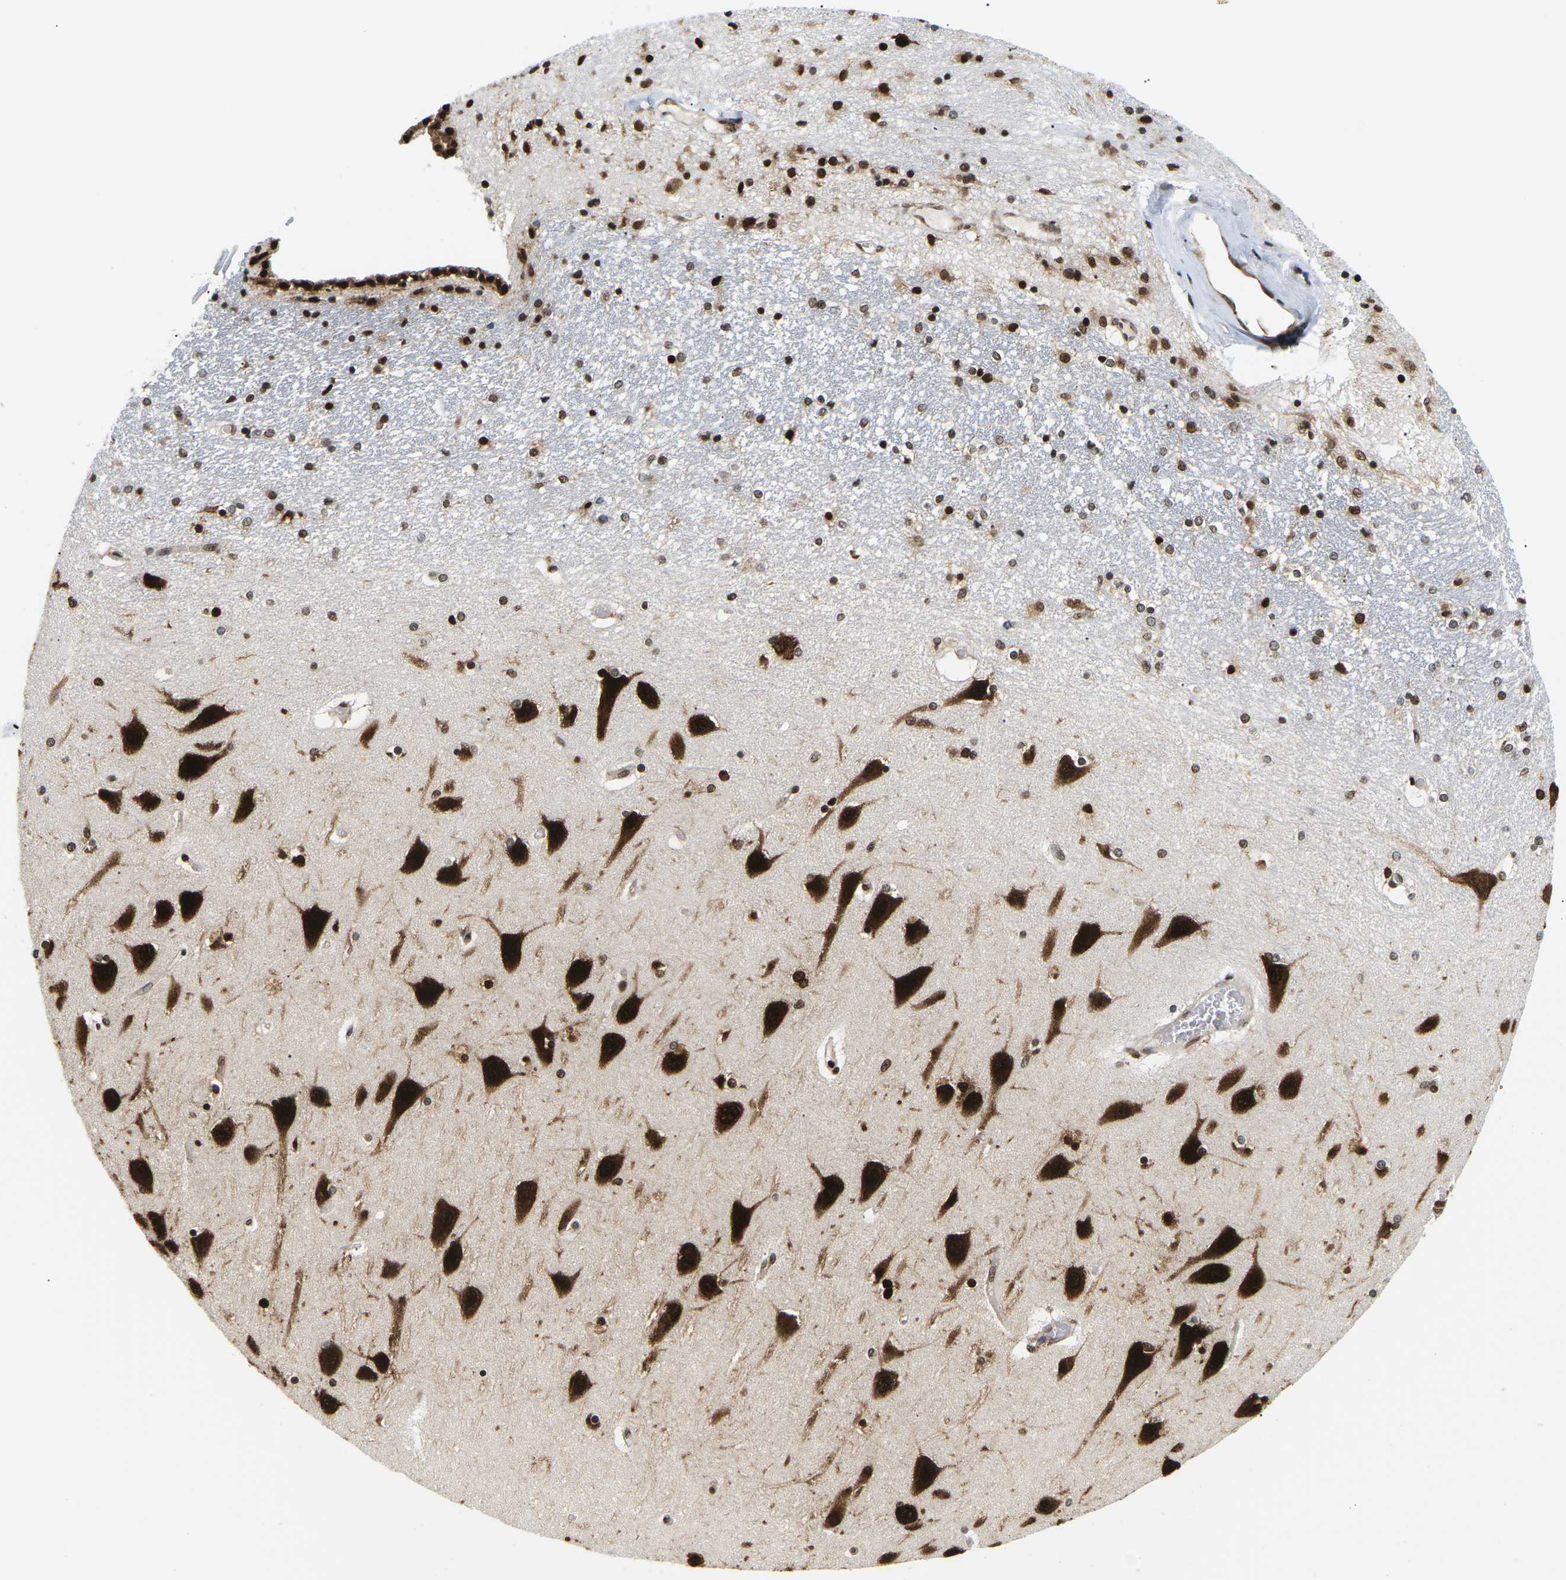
{"staining": {"intensity": "strong", "quantity": ">75%", "location": "nuclear"}, "tissue": "hippocampus", "cell_type": "Glial cells", "image_type": "normal", "snomed": [{"axis": "morphology", "description": "Normal tissue, NOS"}, {"axis": "topography", "description": "Hippocampus"}], "caption": "Approximately >75% of glial cells in benign hippocampus demonstrate strong nuclear protein staining as visualized by brown immunohistochemical staining.", "gene": "CELF1", "patient": {"sex": "female", "age": 54}}